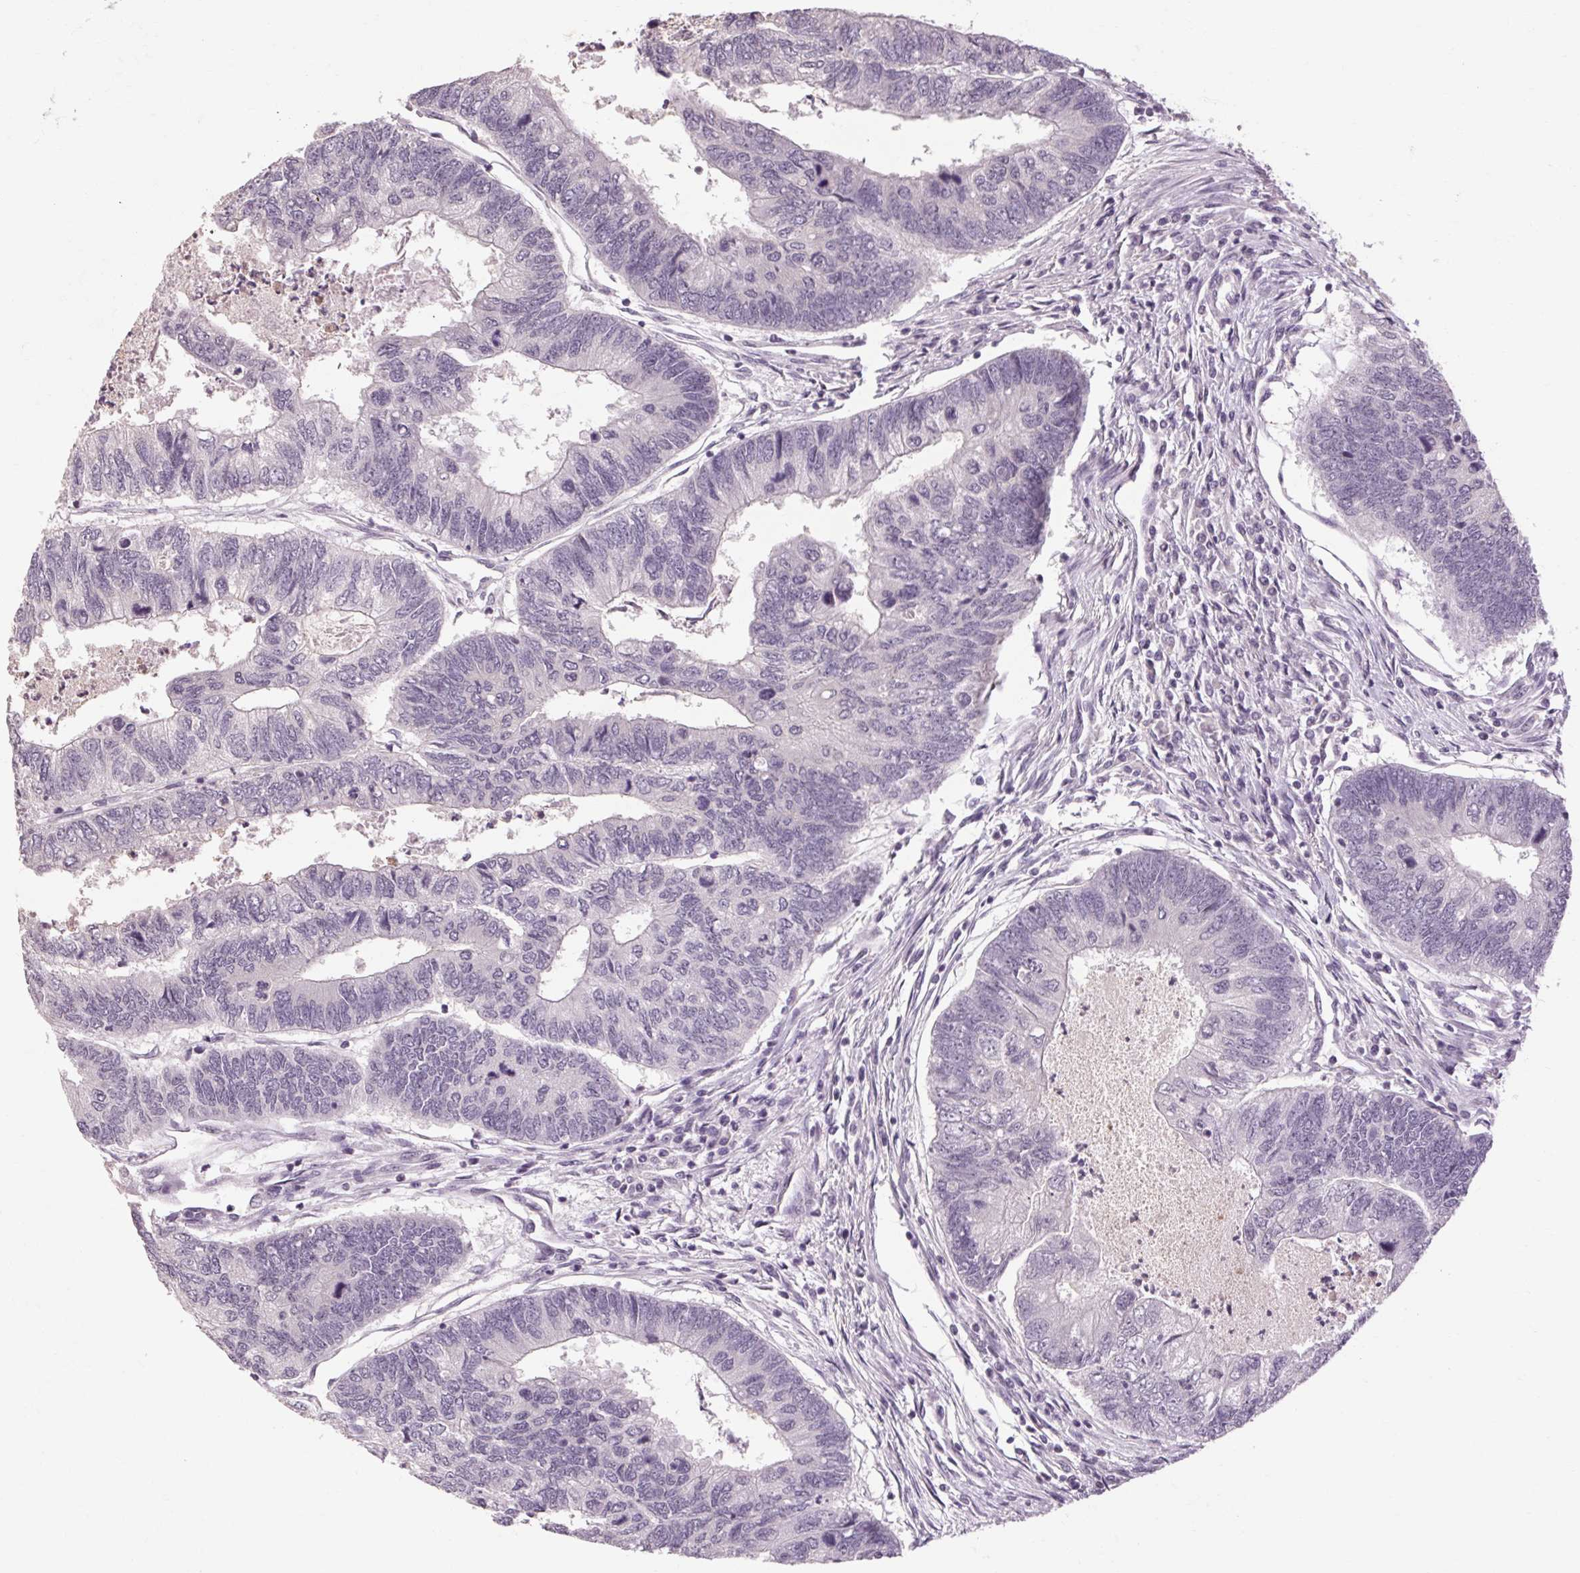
{"staining": {"intensity": "negative", "quantity": "none", "location": "none"}, "tissue": "colorectal cancer", "cell_type": "Tumor cells", "image_type": "cancer", "snomed": [{"axis": "morphology", "description": "Adenocarcinoma, NOS"}, {"axis": "topography", "description": "Colon"}], "caption": "DAB (3,3'-diaminobenzidine) immunohistochemical staining of colorectal cancer demonstrates no significant staining in tumor cells.", "gene": "POMC", "patient": {"sex": "female", "age": 67}}